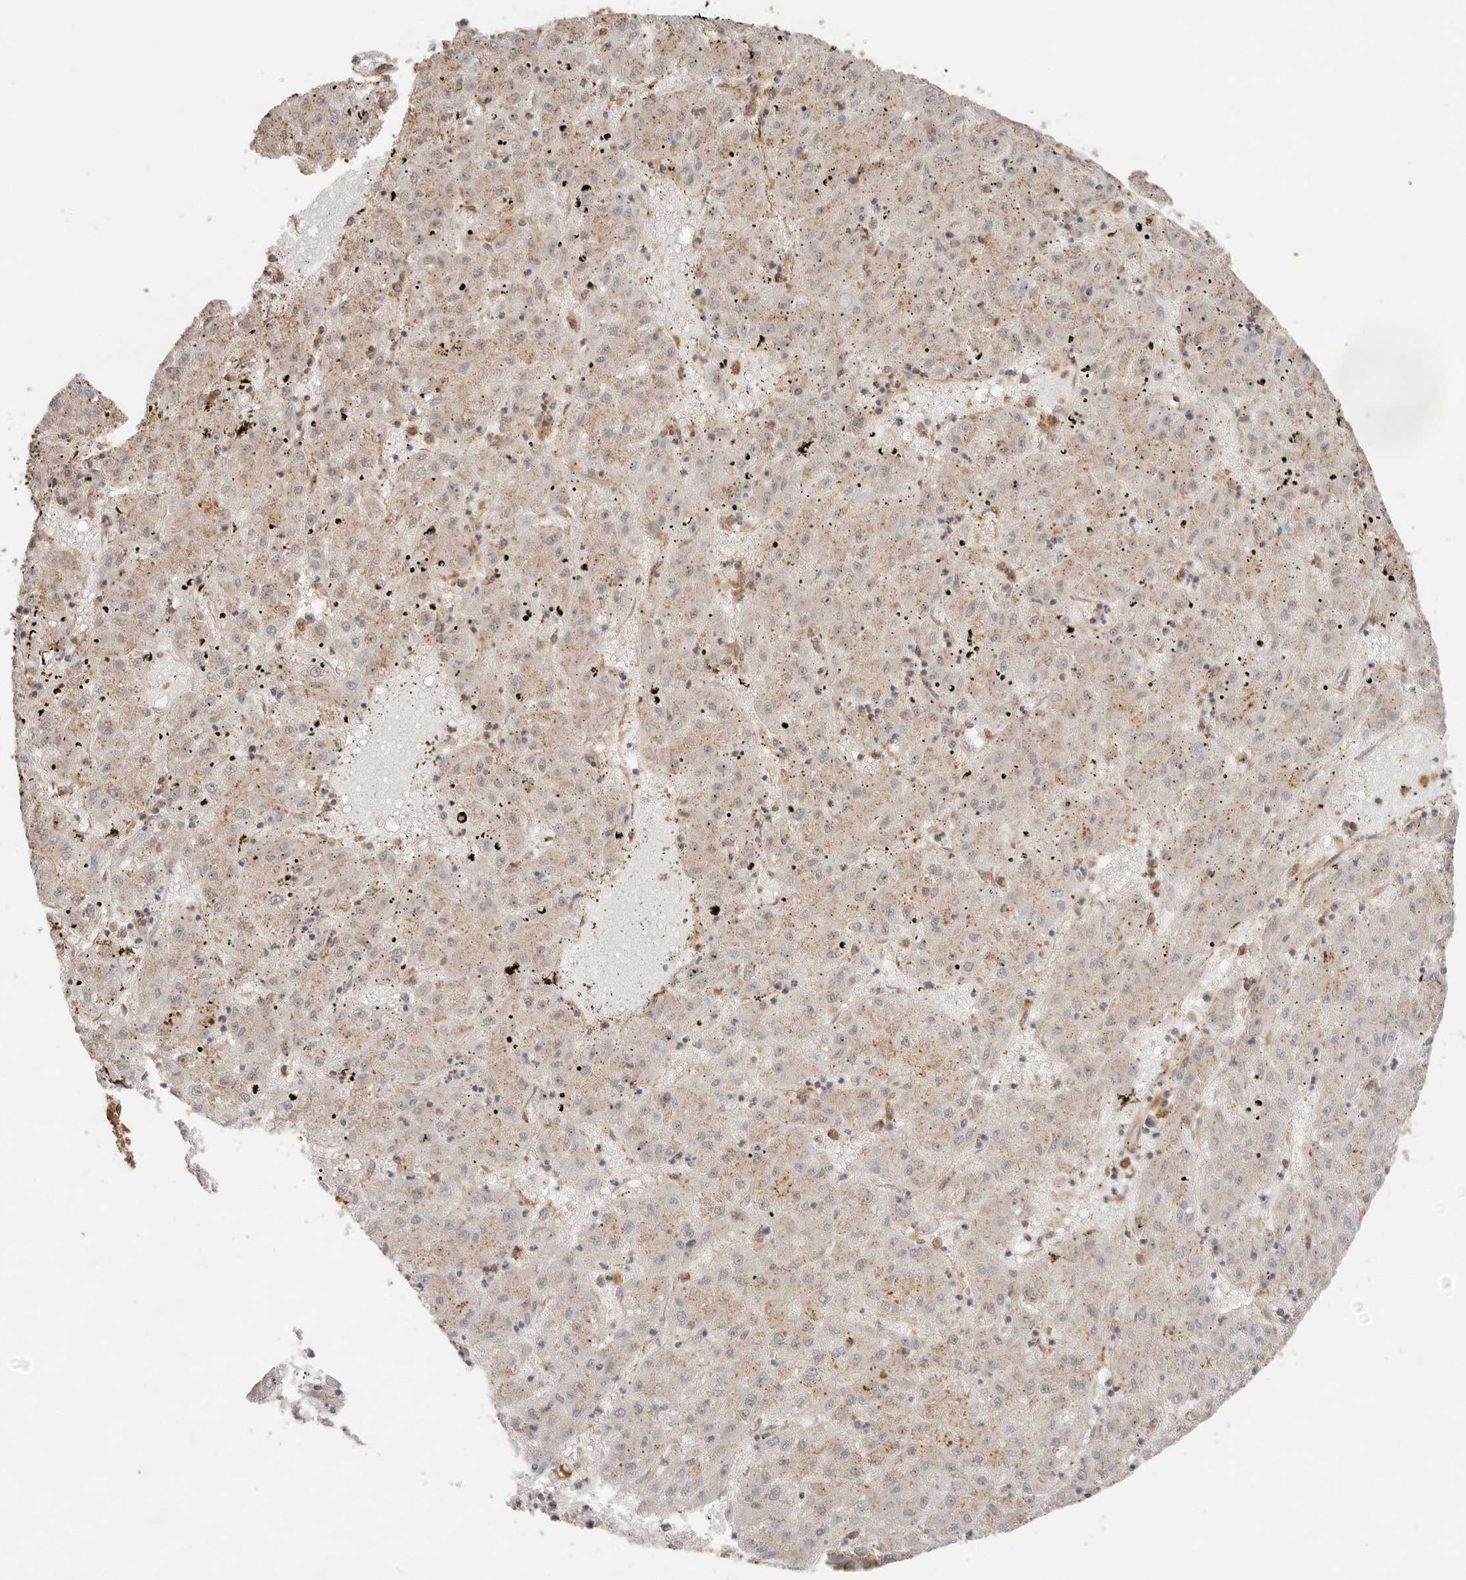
{"staining": {"intensity": "negative", "quantity": "none", "location": "none"}, "tissue": "liver cancer", "cell_type": "Tumor cells", "image_type": "cancer", "snomed": [{"axis": "morphology", "description": "Carcinoma, Hepatocellular, NOS"}, {"axis": "topography", "description": "Liver"}], "caption": "Image shows no significant protein staining in tumor cells of liver cancer (hepatocellular carcinoma).", "gene": "HEXD", "patient": {"sex": "male", "age": 72}}